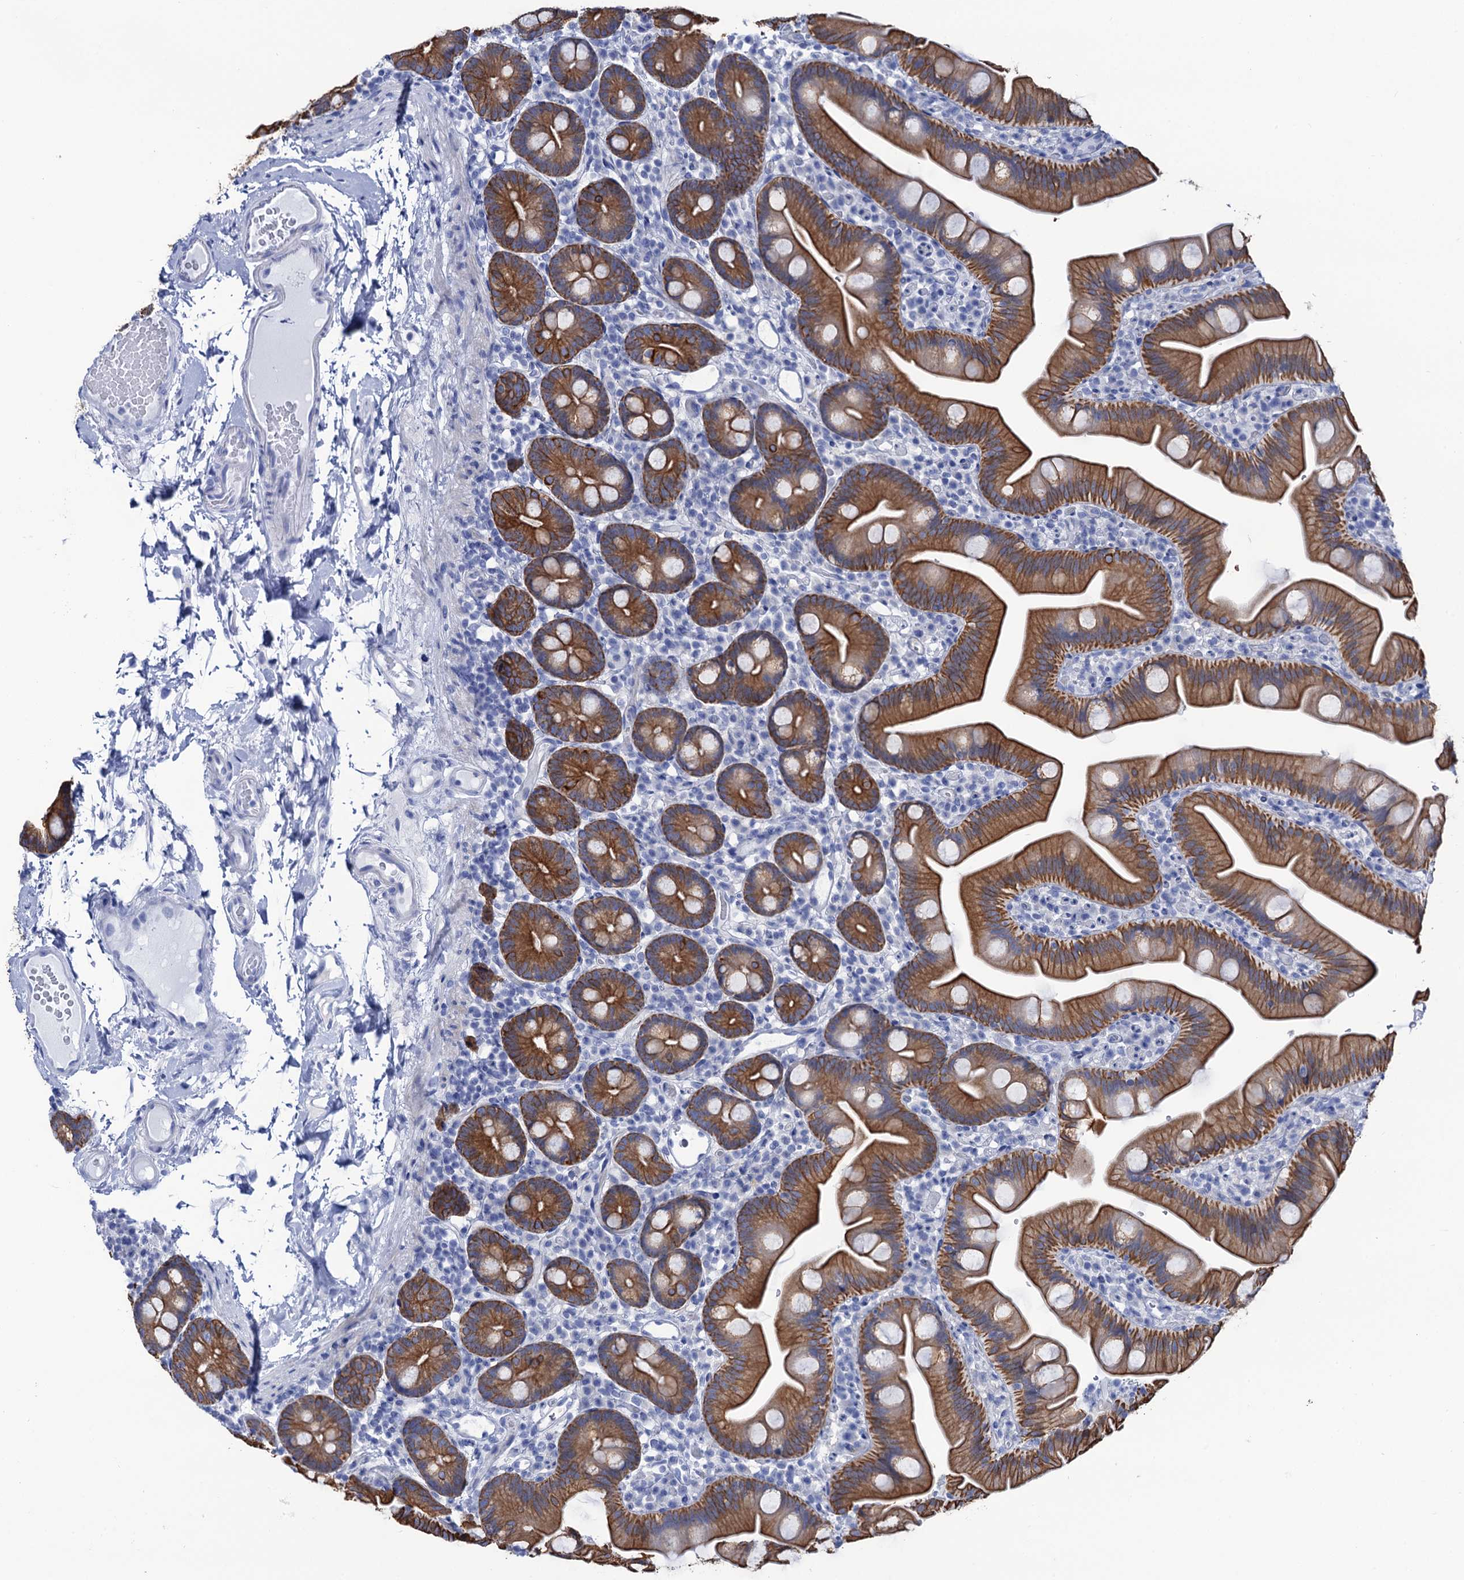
{"staining": {"intensity": "strong", "quantity": ">75%", "location": "cytoplasmic/membranous"}, "tissue": "small intestine", "cell_type": "Glandular cells", "image_type": "normal", "snomed": [{"axis": "morphology", "description": "Normal tissue, NOS"}, {"axis": "topography", "description": "Small intestine"}], "caption": "A brown stain highlights strong cytoplasmic/membranous staining of a protein in glandular cells of benign small intestine. (IHC, brightfield microscopy, high magnification).", "gene": "RAB3IP", "patient": {"sex": "female", "age": 68}}